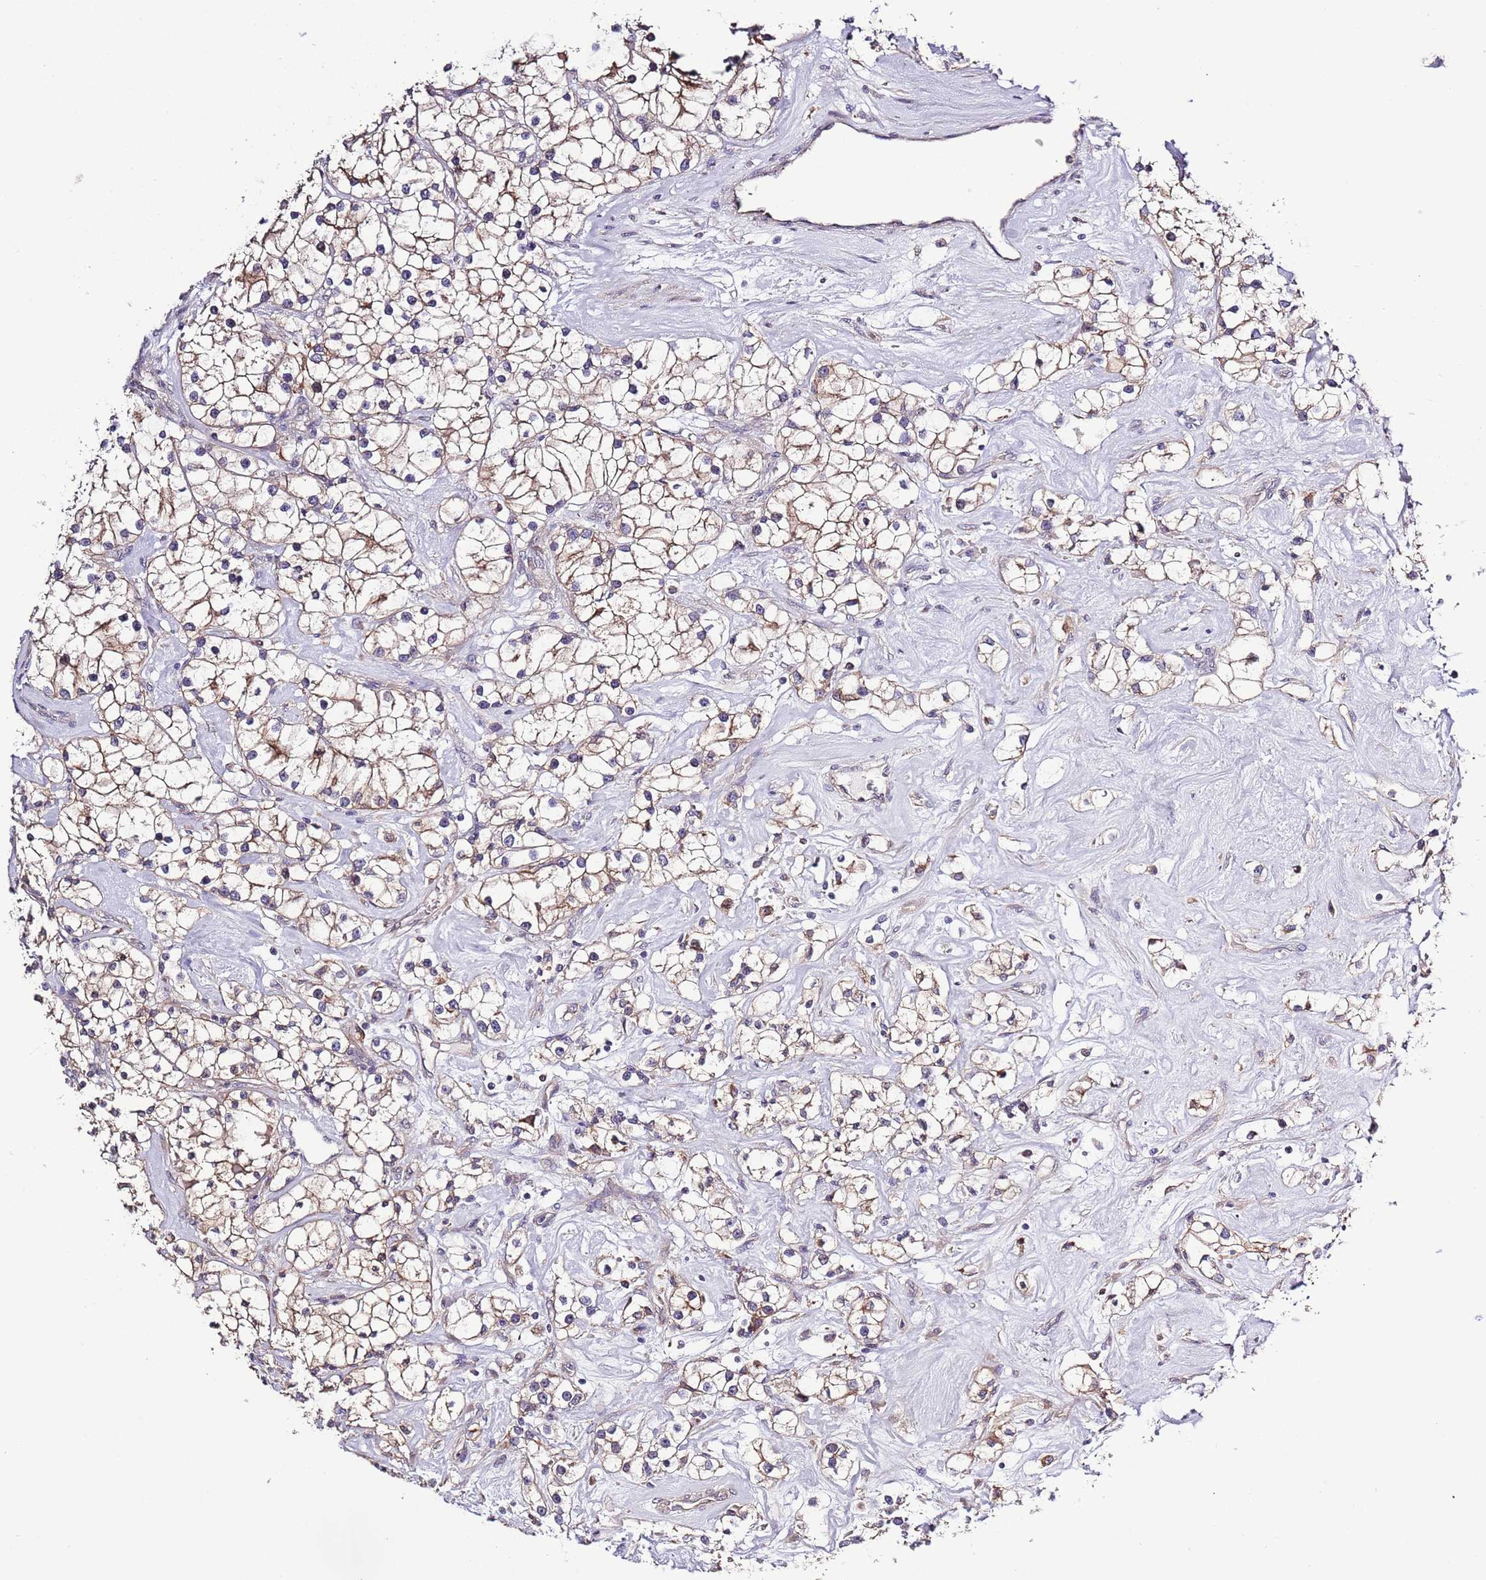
{"staining": {"intensity": "moderate", "quantity": ">75%", "location": "cytoplasmic/membranous"}, "tissue": "renal cancer", "cell_type": "Tumor cells", "image_type": "cancer", "snomed": [{"axis": "morphology", "description": "Adenocarcinoma, NOS"}, {"axis": "topography", "description": "Kidney"}], "caption": "The photomicrograph displays a brown stain indicating the presence of a protein in the cytoplasmic/membranous of tumor cells in renal adenocarcinoma.", "gene": "LIPJ", "patient": {"sex": "male", "age": 77}}